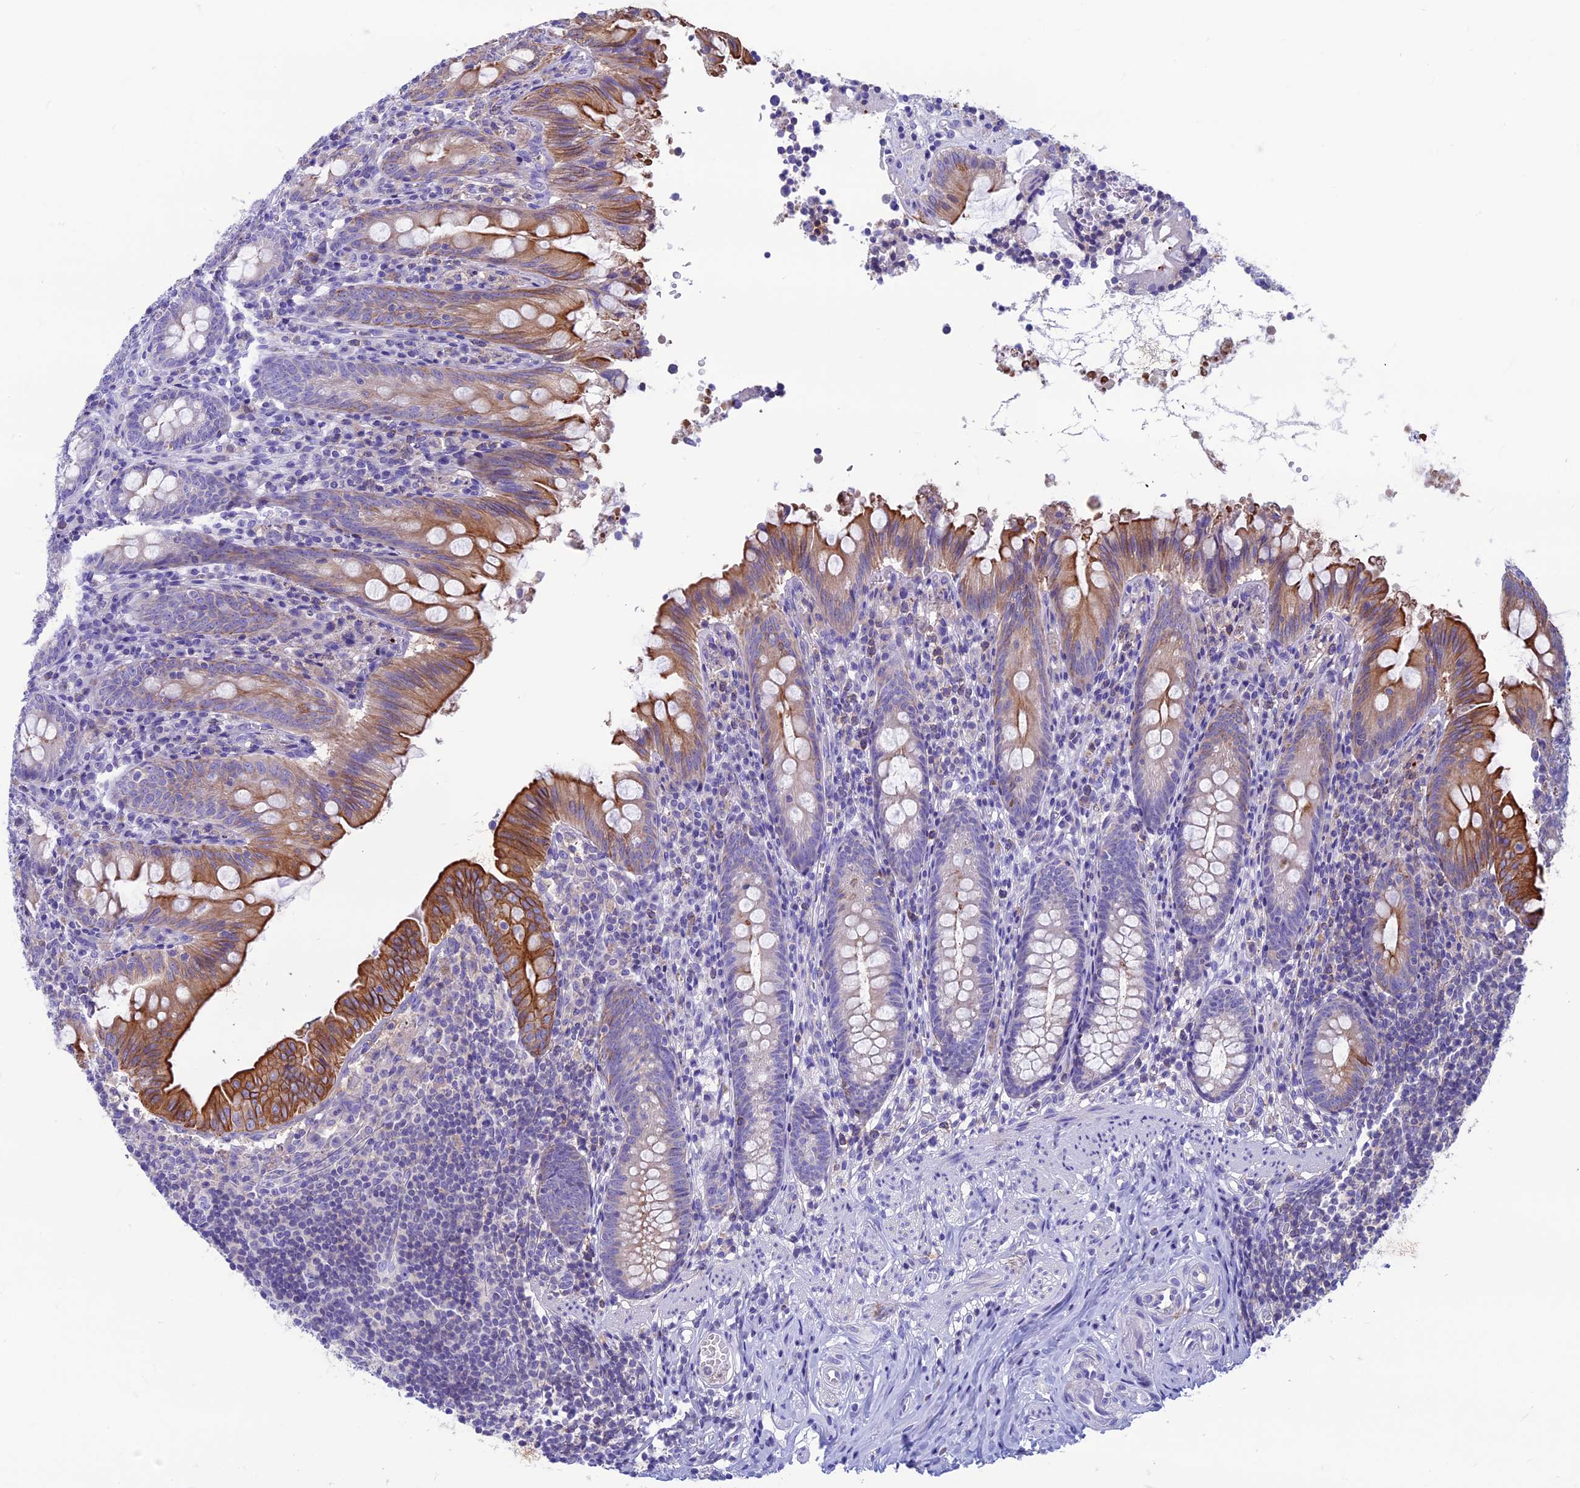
{"staining": {"intensity": "moderate", "quantity": "25%-75%", "location": "cytoplasmic/membranous"}, "tissue": "appendix", "cell_type": "Glandular cells", "image_type": "normal", "snomed": [{"axis": "morphology", "description": "Normal tissue, NOS"}, {"axis": "topography", "description": "Appendix"}], "caption": "Immunohistochemical staining of benign appendix displays medium levels of moderate cytoplasmic/membranous staining in approximately 25%-75% of glandular cells. Using DAB (brown) and hematoxylin (blue) stains, captured at high magnification using brightfield microscopy.", "gene": "CDAN1", "patient": {"sex": "male", "age": 55}}